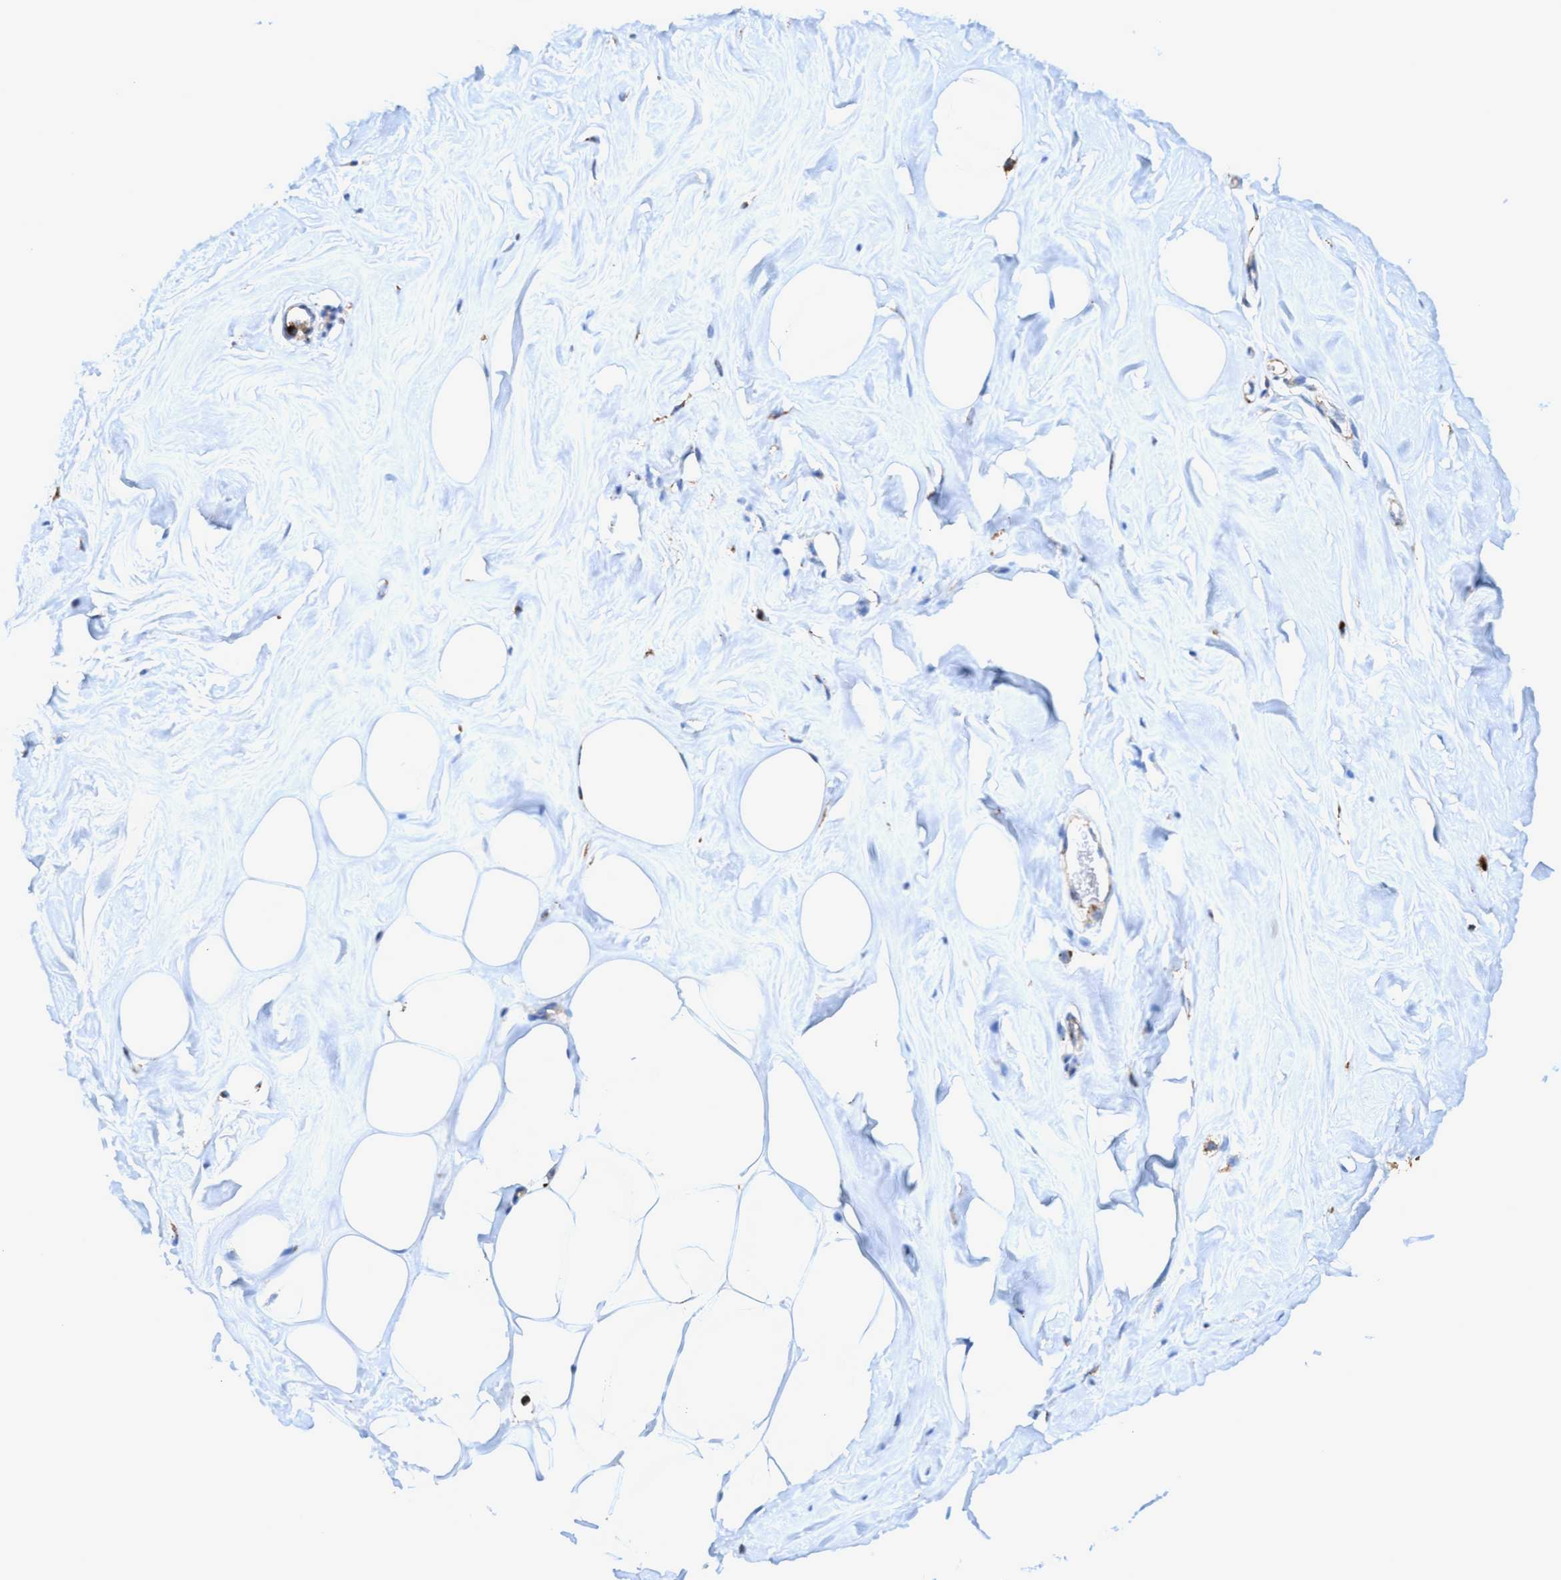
{"staining": {"intensity": "negative", "quantity": "none", "location": "none"}, "tissue": "adipose tissue", "cell_type": "Adipocytes", "image_type": "normal", "snomed": [{"axis": "morphology", "description": "Normal tissue, NOS"}, {"axis": "morphology", "description": "Fibrosis, NOS"}, {"axis": "topography", "description": "Breast"}, {"axis": "topography", "description": "Adipose tissue"}], "caption": "Immunohistochemistry (IHC) of benign human adipose tissue reveals no expression in adipocytes.", "gene": "TRIM65", "patient": {"sex": "female", "age": 39}}